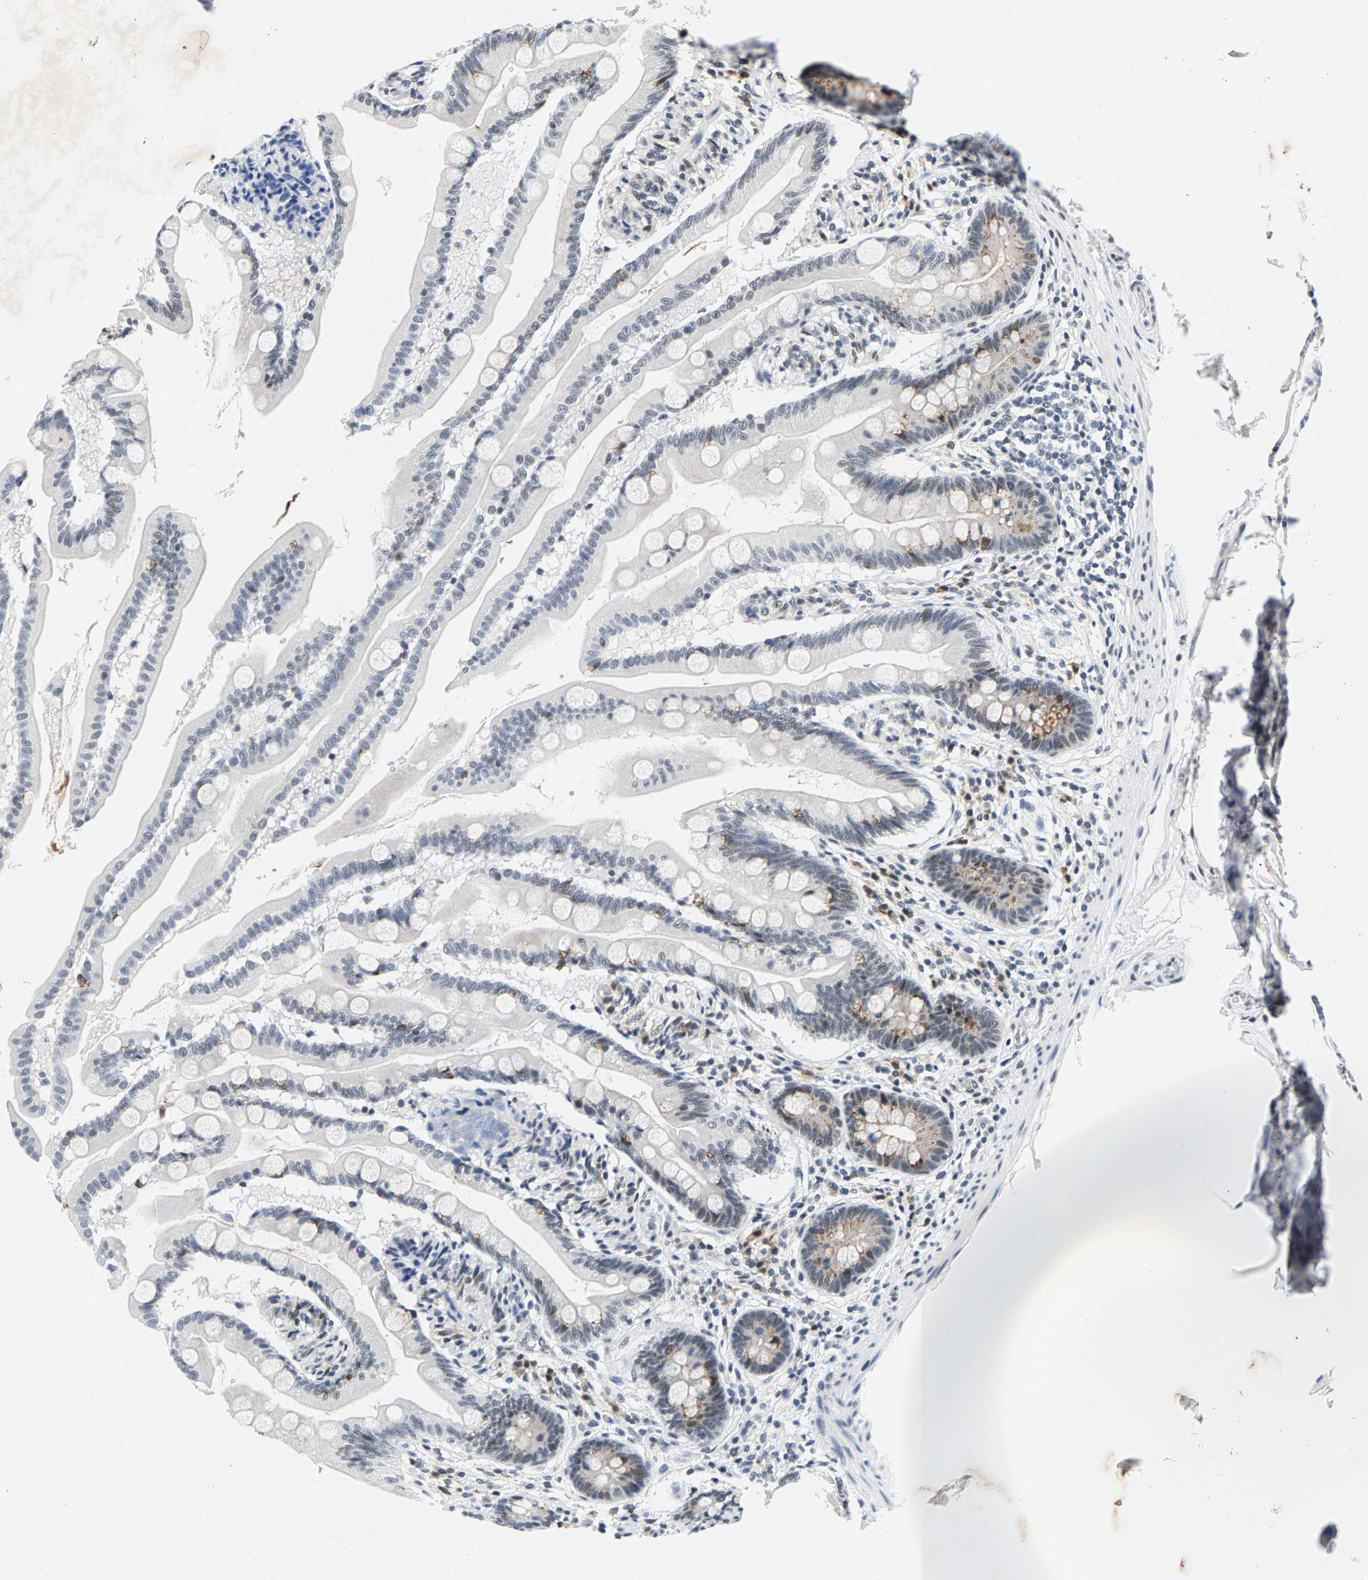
{"staining": {"intensity": "moderate", "quantity": "<25%", "location": "cytoplasmic/membranous,nuclear"}, "tissue": "small intestine", "cell_type": "Glandular cells", "image_type": "normal", "snomed": [{"axis": "morphology", "description": "Normal tissue, NOS"}, {"axis": "topography", "description": "Small intestine"}], "caption": "Moderate cytoplasmic/membranous,nuclear protein expression is present in approximately <25% of glandular cells in small intestine.", "gene": "ATF2", "patient": {"sex": "female", "age": 56}}